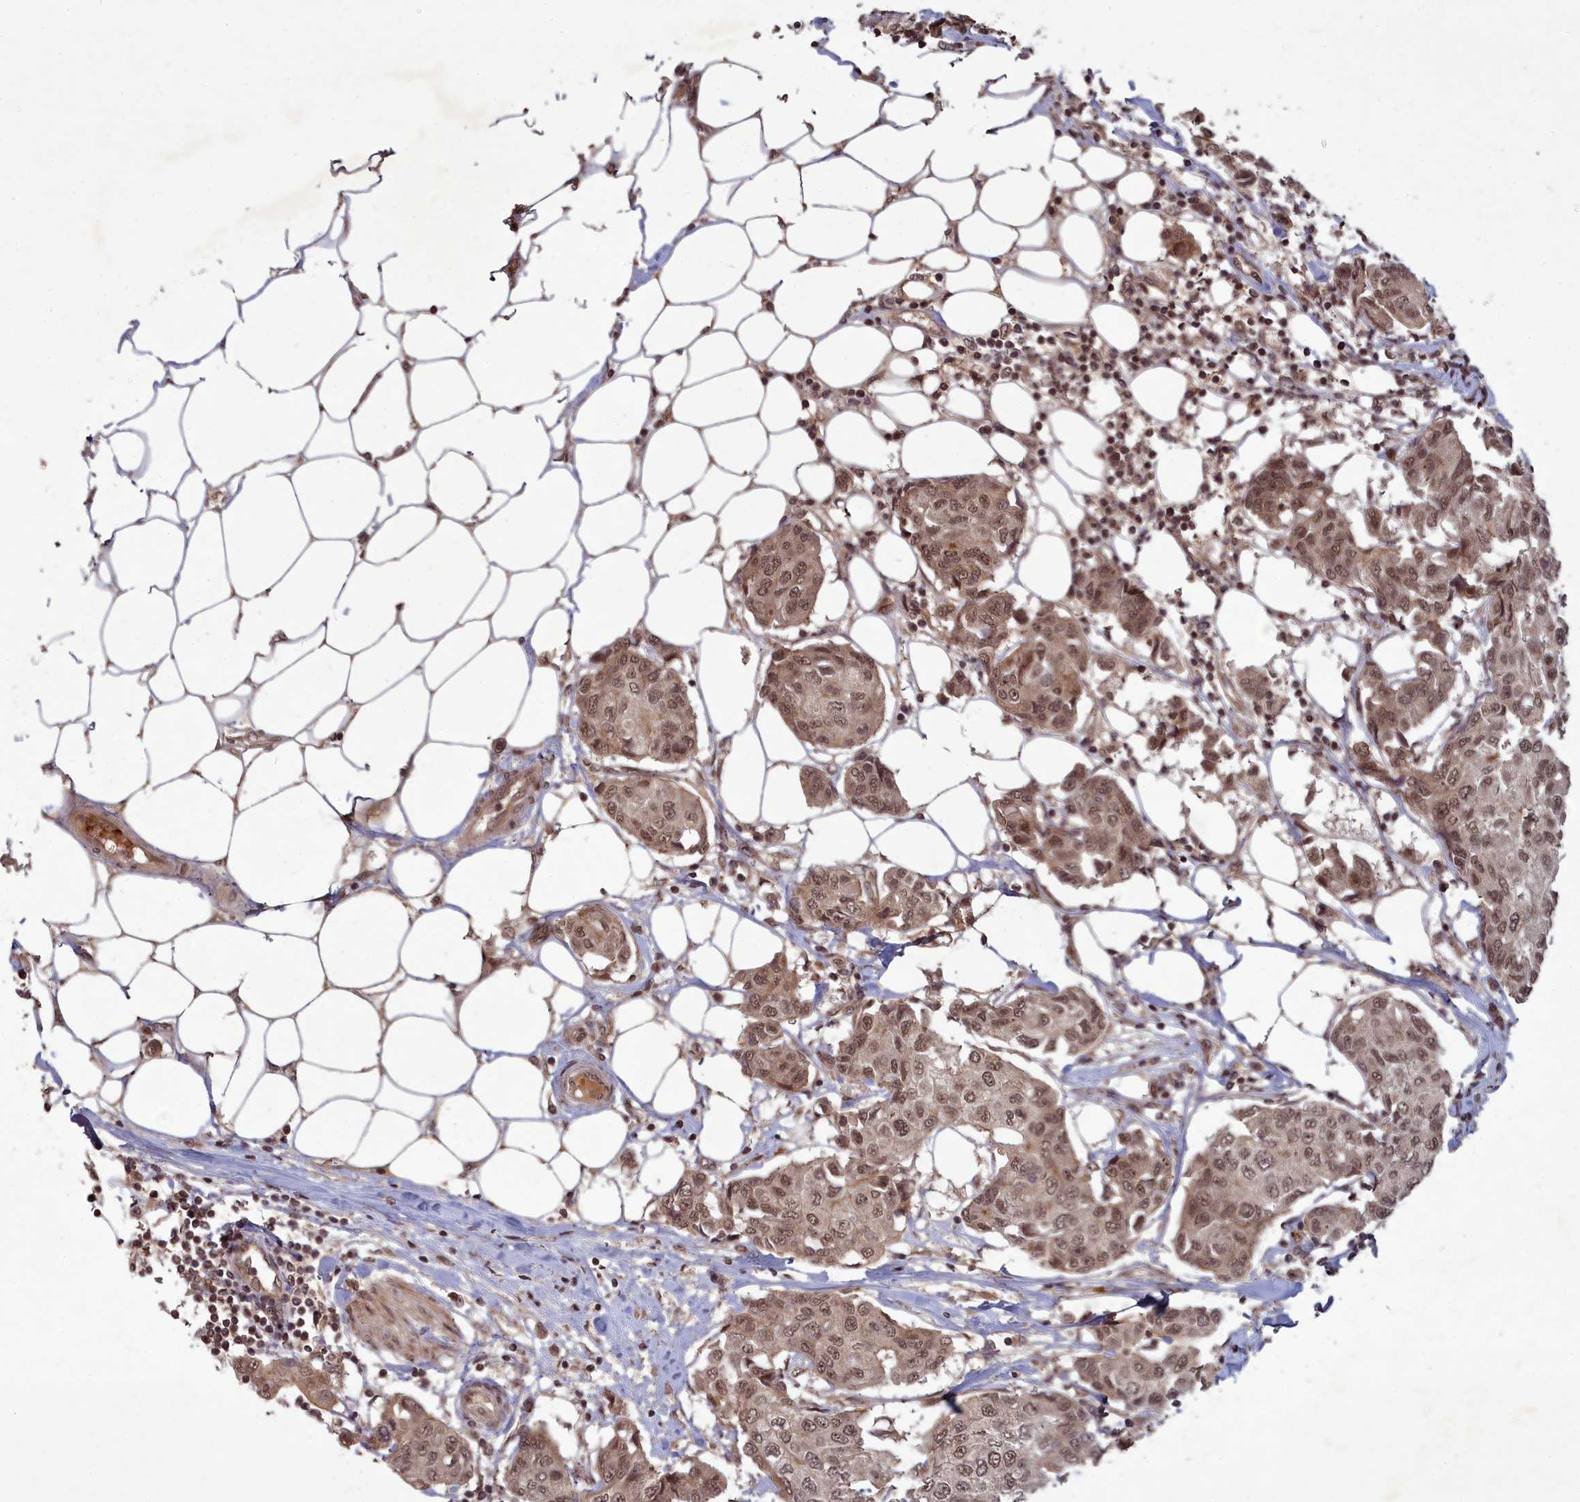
{"staining": {"intensity": "moderate", "quantity": ">75%", "location": "nuclear"}, "tissue": "breast cancer", "cell_type": "Tumor cells", "image_type": "cancer", "snomed": [{"axis": "morphology", "description": "Duct carcinoma"}, {"axis": "topography", "description": "Breast"}], "caption": "Immunohistochemical staining of breast cancer exhibits moderate nuclear protein positivity in about >75% of tumor cells. (Stains: DAB (3,3'-diaminobenzidine) in brown, nuclei in blue, Microscopy: brightfield microscopy at high magnification).", "gene": "SRMS", "patient": {"sex": "female", "age": 80}}